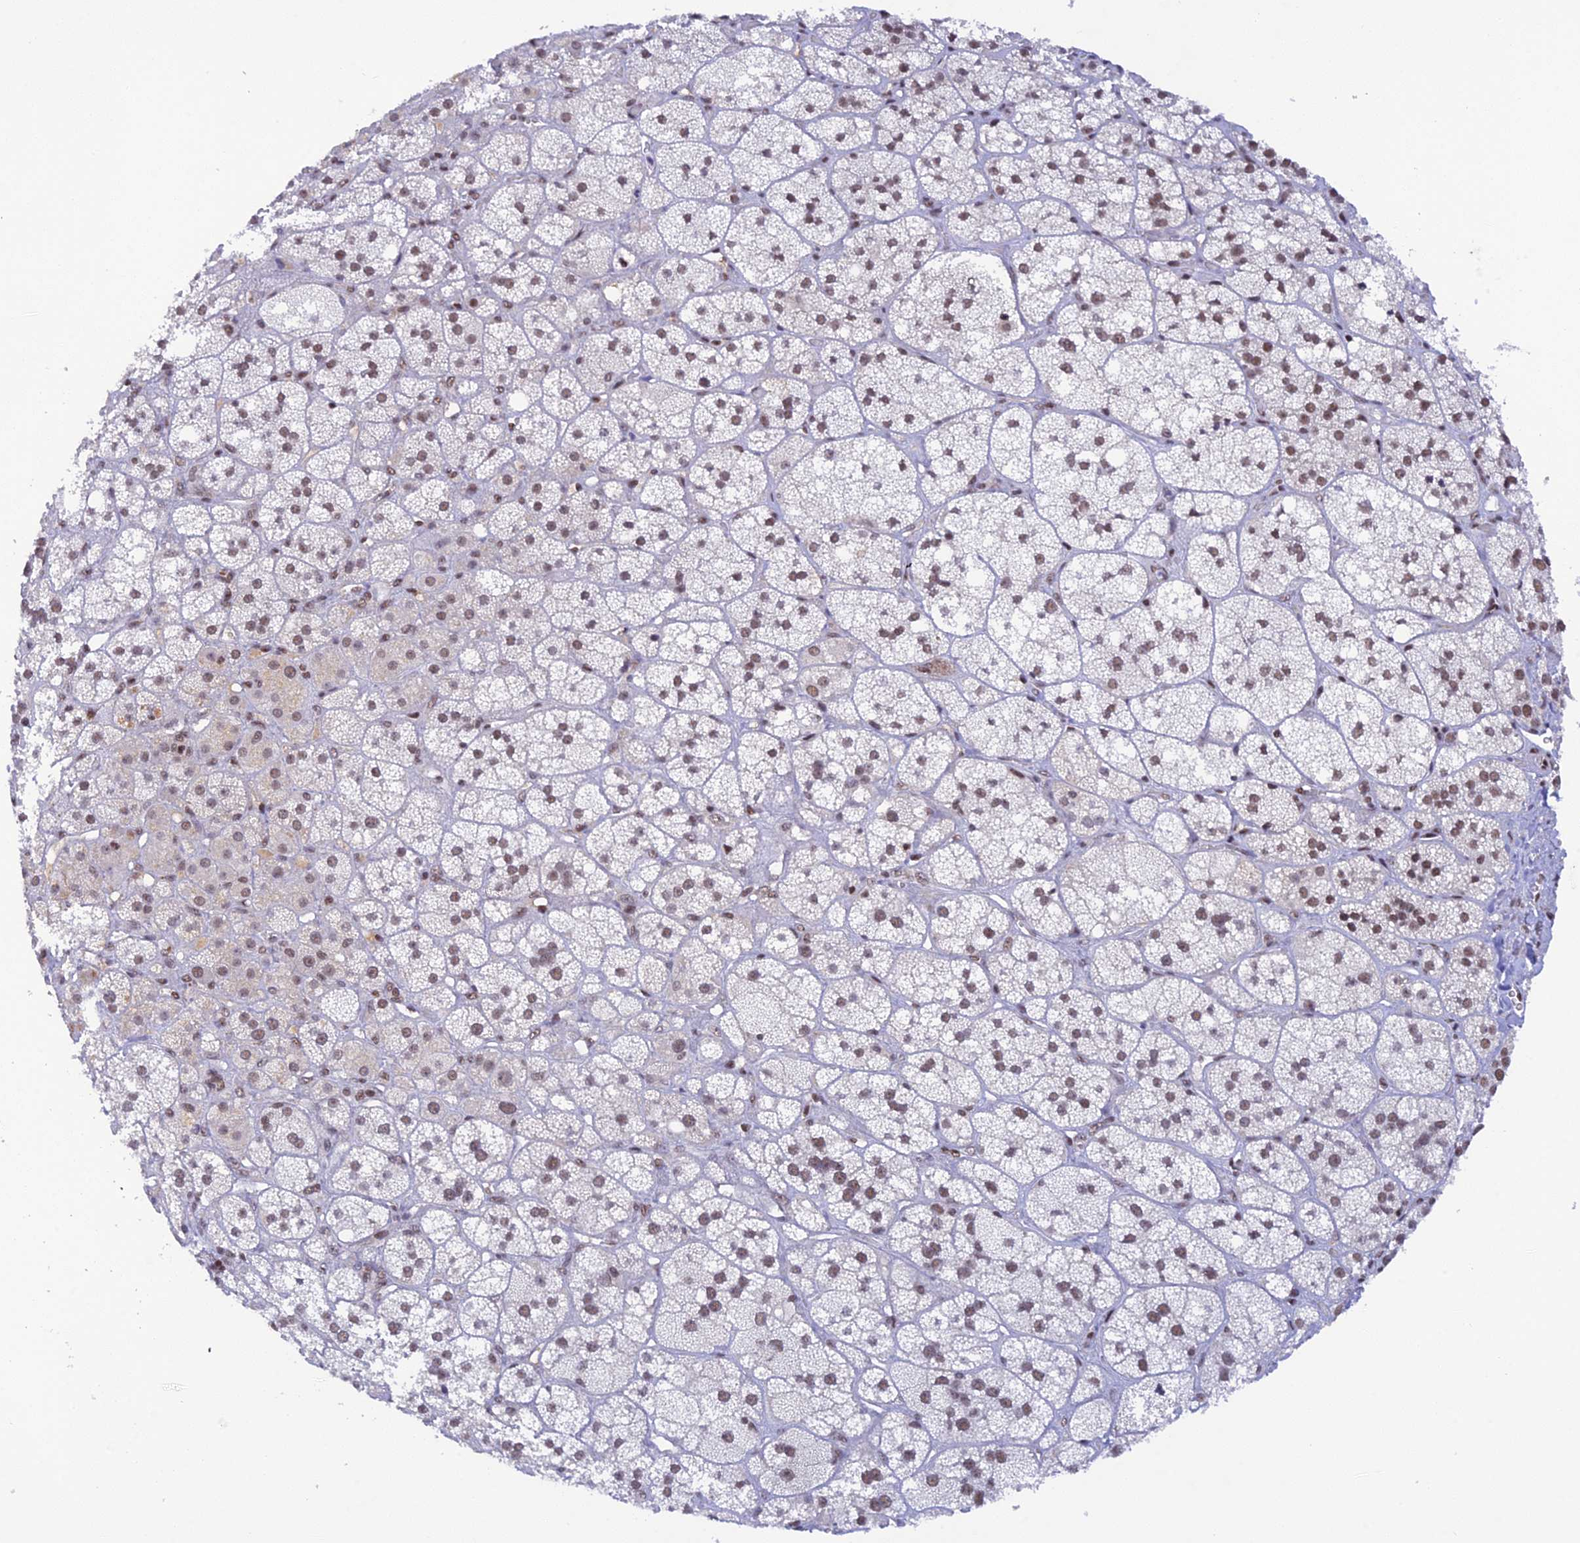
{"staining": {"intensity": "weak", "quantity": "<25%", "location": "nuclear"}, "tissue": "adrenal gland", "cell_type": "Glandular cells", "image_type": "normal", "snomed": [{"axis": "morphology", "description": "Normal tissue, NOS"}, {"axis": "topography", "description": "Adrenal gland"}], "caption": "Adrenal gland stained for a protein using IHC reveals no staining glandular cells.", "gene": "THAP11", "patient": {"sex": "male", "age": 61}}